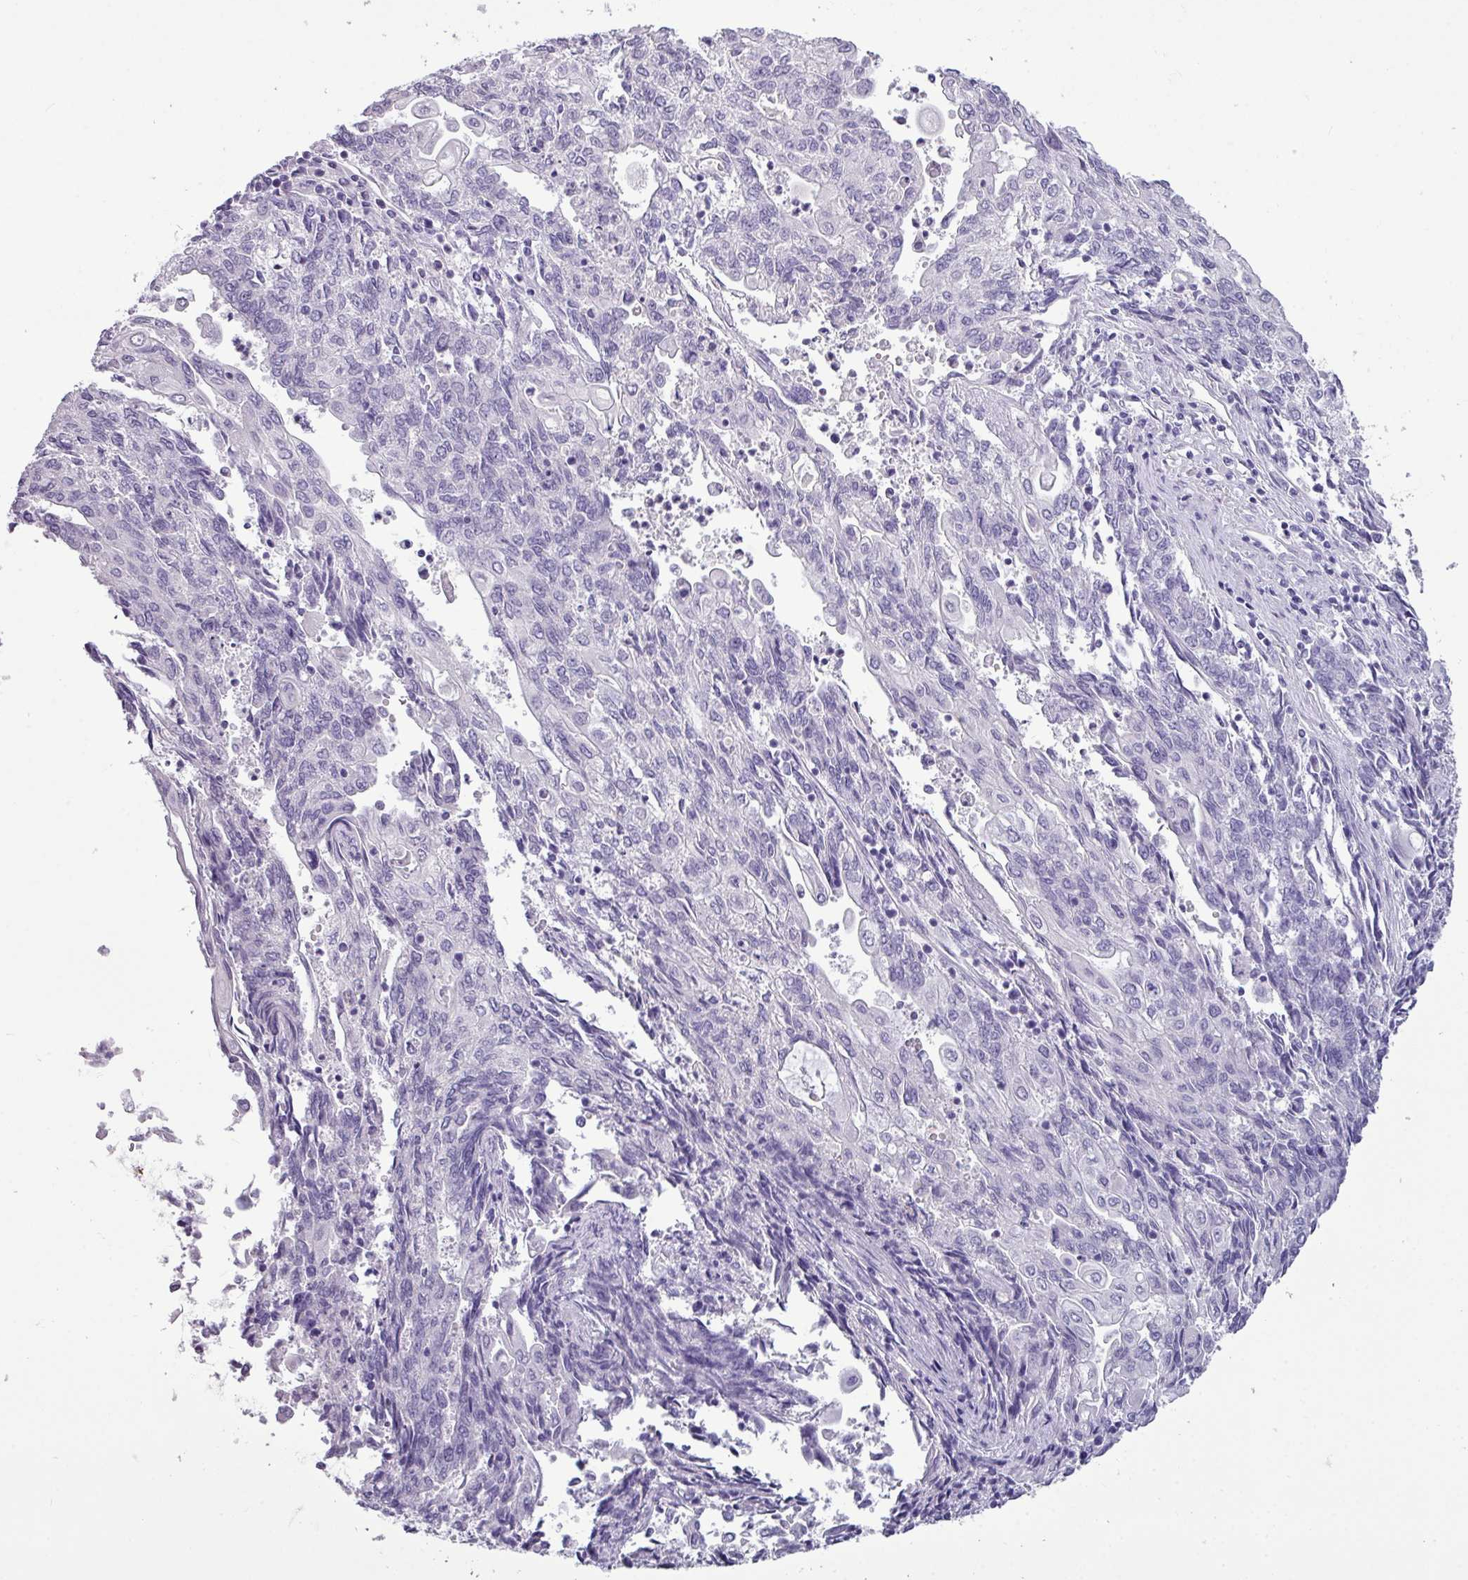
{"staining": {"intensity": "negative", "quantity": "none", "location": "none"}, "tissue": "endometrial cancer", "cell_type": "Tumor cells", "image_type": "cancer", "snomed": [{"axis": "morphology", "description": "Adenocarcinoma, NOS"}, {"axis": "topography", "description": "Endometrium"}], "caption": "Immunohistochemistry (IHC) micrograph of neoplastic tissue: endometrial cancer (adenocarcinoma) stained with DAB (3,3'-diaminobenzidine) demonstrates no significant protein staining in tumor cells.", "gene": "TMEM91", "patient": {"sex": "female", "age": 54}}